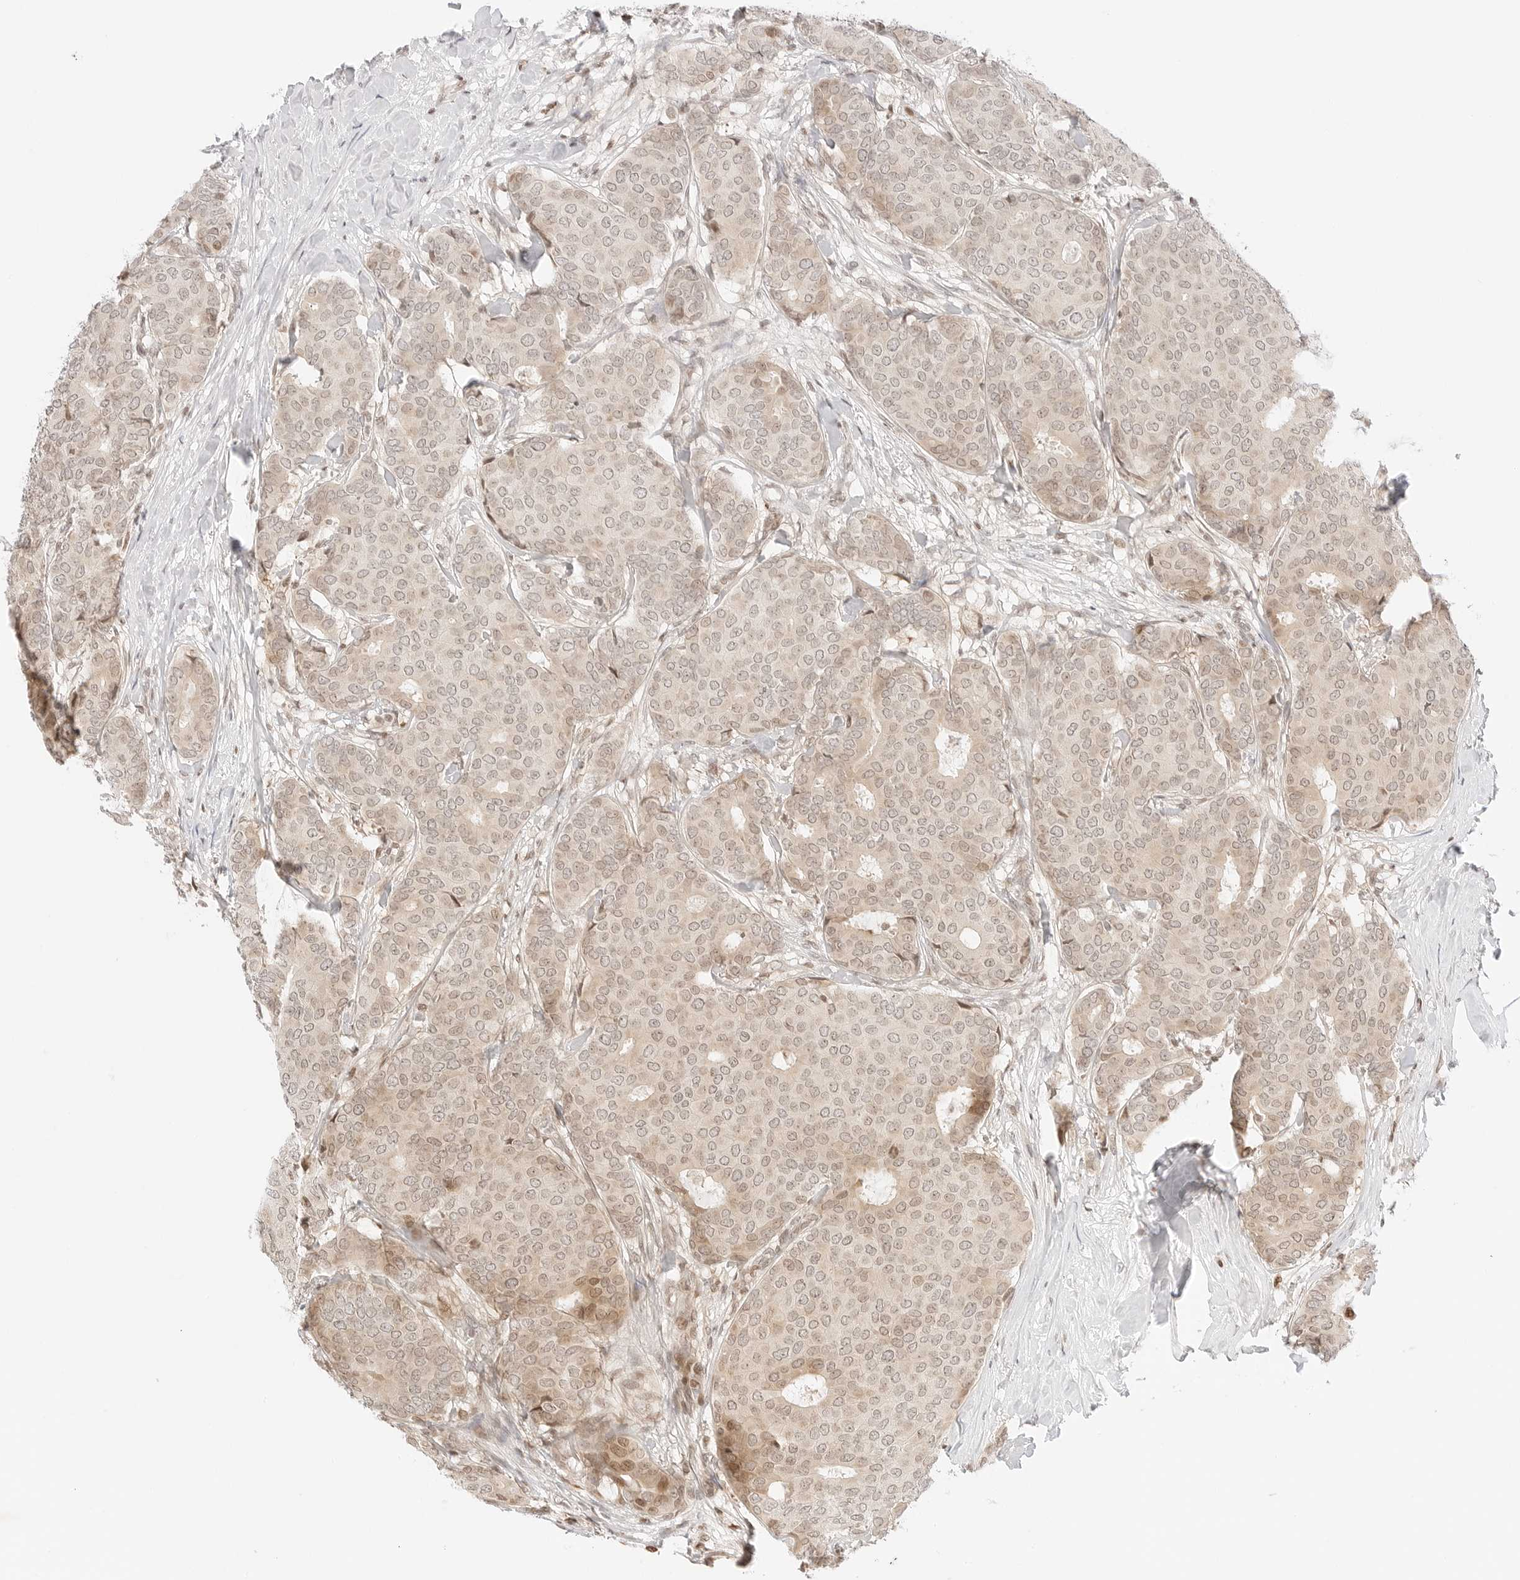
{"staining": {"intensity": "weak", "quantity": ">75%", "location": "cytoplasmic/membranous,nuclear"}, "tissue": "breast cancer", "cell_type": "Tumor cells", "image_type": "cancer", "snomed": [{"axis": "morphology", "description": "Duct carcinoma"}, {"axis": "topography", "description": "Breast"}], "caption": "Breast cancer (invasive ductal carcinoma) stained with a brown dye displays weak cytoplasmic/membranous and nuclear positive expression in approximately >75% of tumor cells.", "gene": "RPS6KL1", "patient": {"sex": "female", "age": 75}}